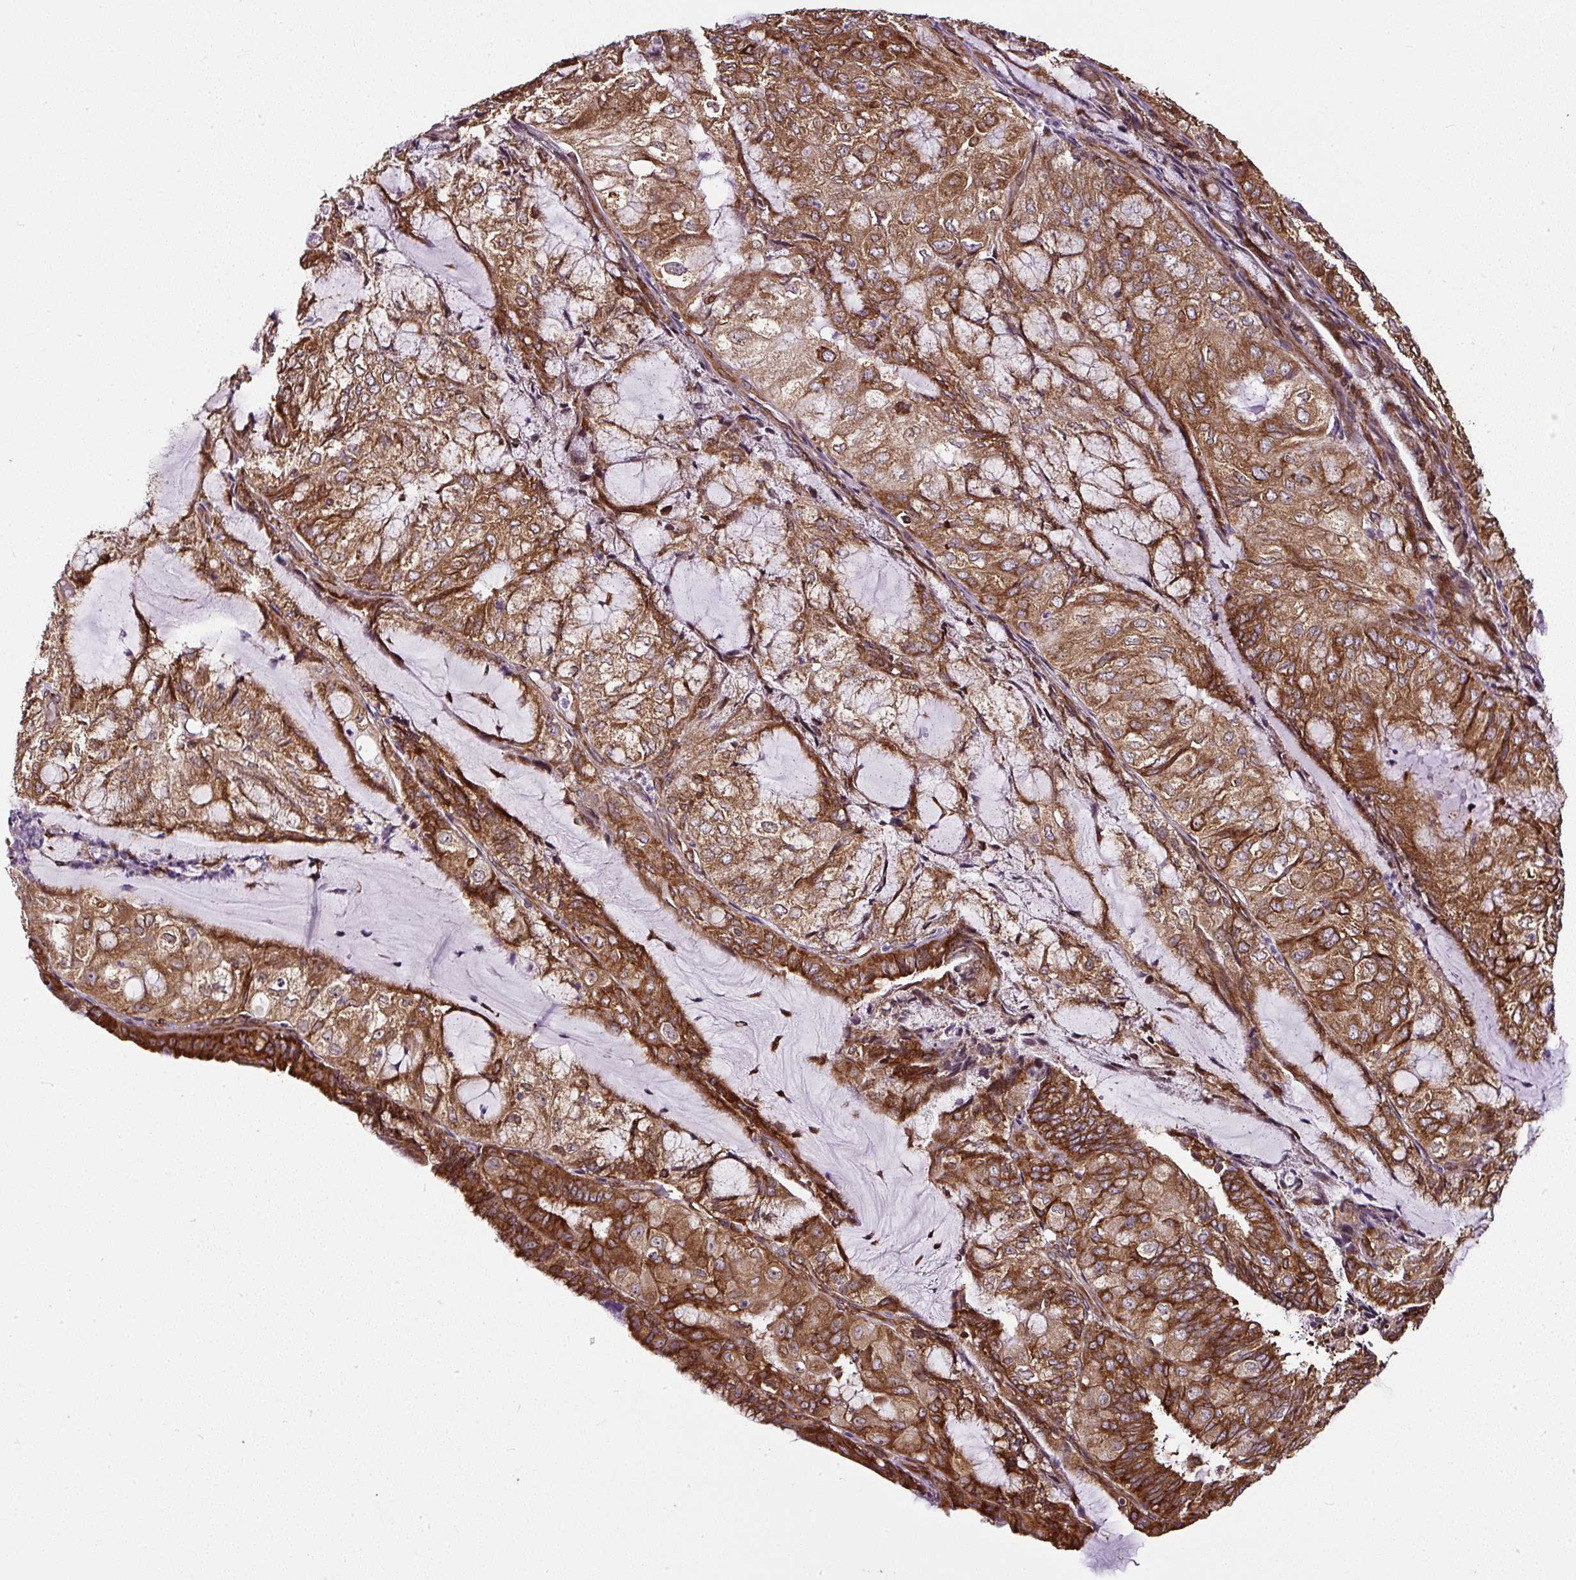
{"staining": {"intensity": "strong", "quantity": ">75%", "location": "cytoplasmic/membranous"}, "tissue": "endometrial cancer", "cell_type": "Tumor cells", "image_type": "cancer", "snomed": [{"axis": "morphology", "description": "Adenocarcinoma, NOS"}, {"axis": "topography", "description": "Endometrium"}], "caption": "Adenocarcinoma (endometrial) tissue shows strong cytoplasmic/membranous staining in about >75% of tumor cells", "gene": "KDM4E", "patient": {"sex": "female", "age": 81}}